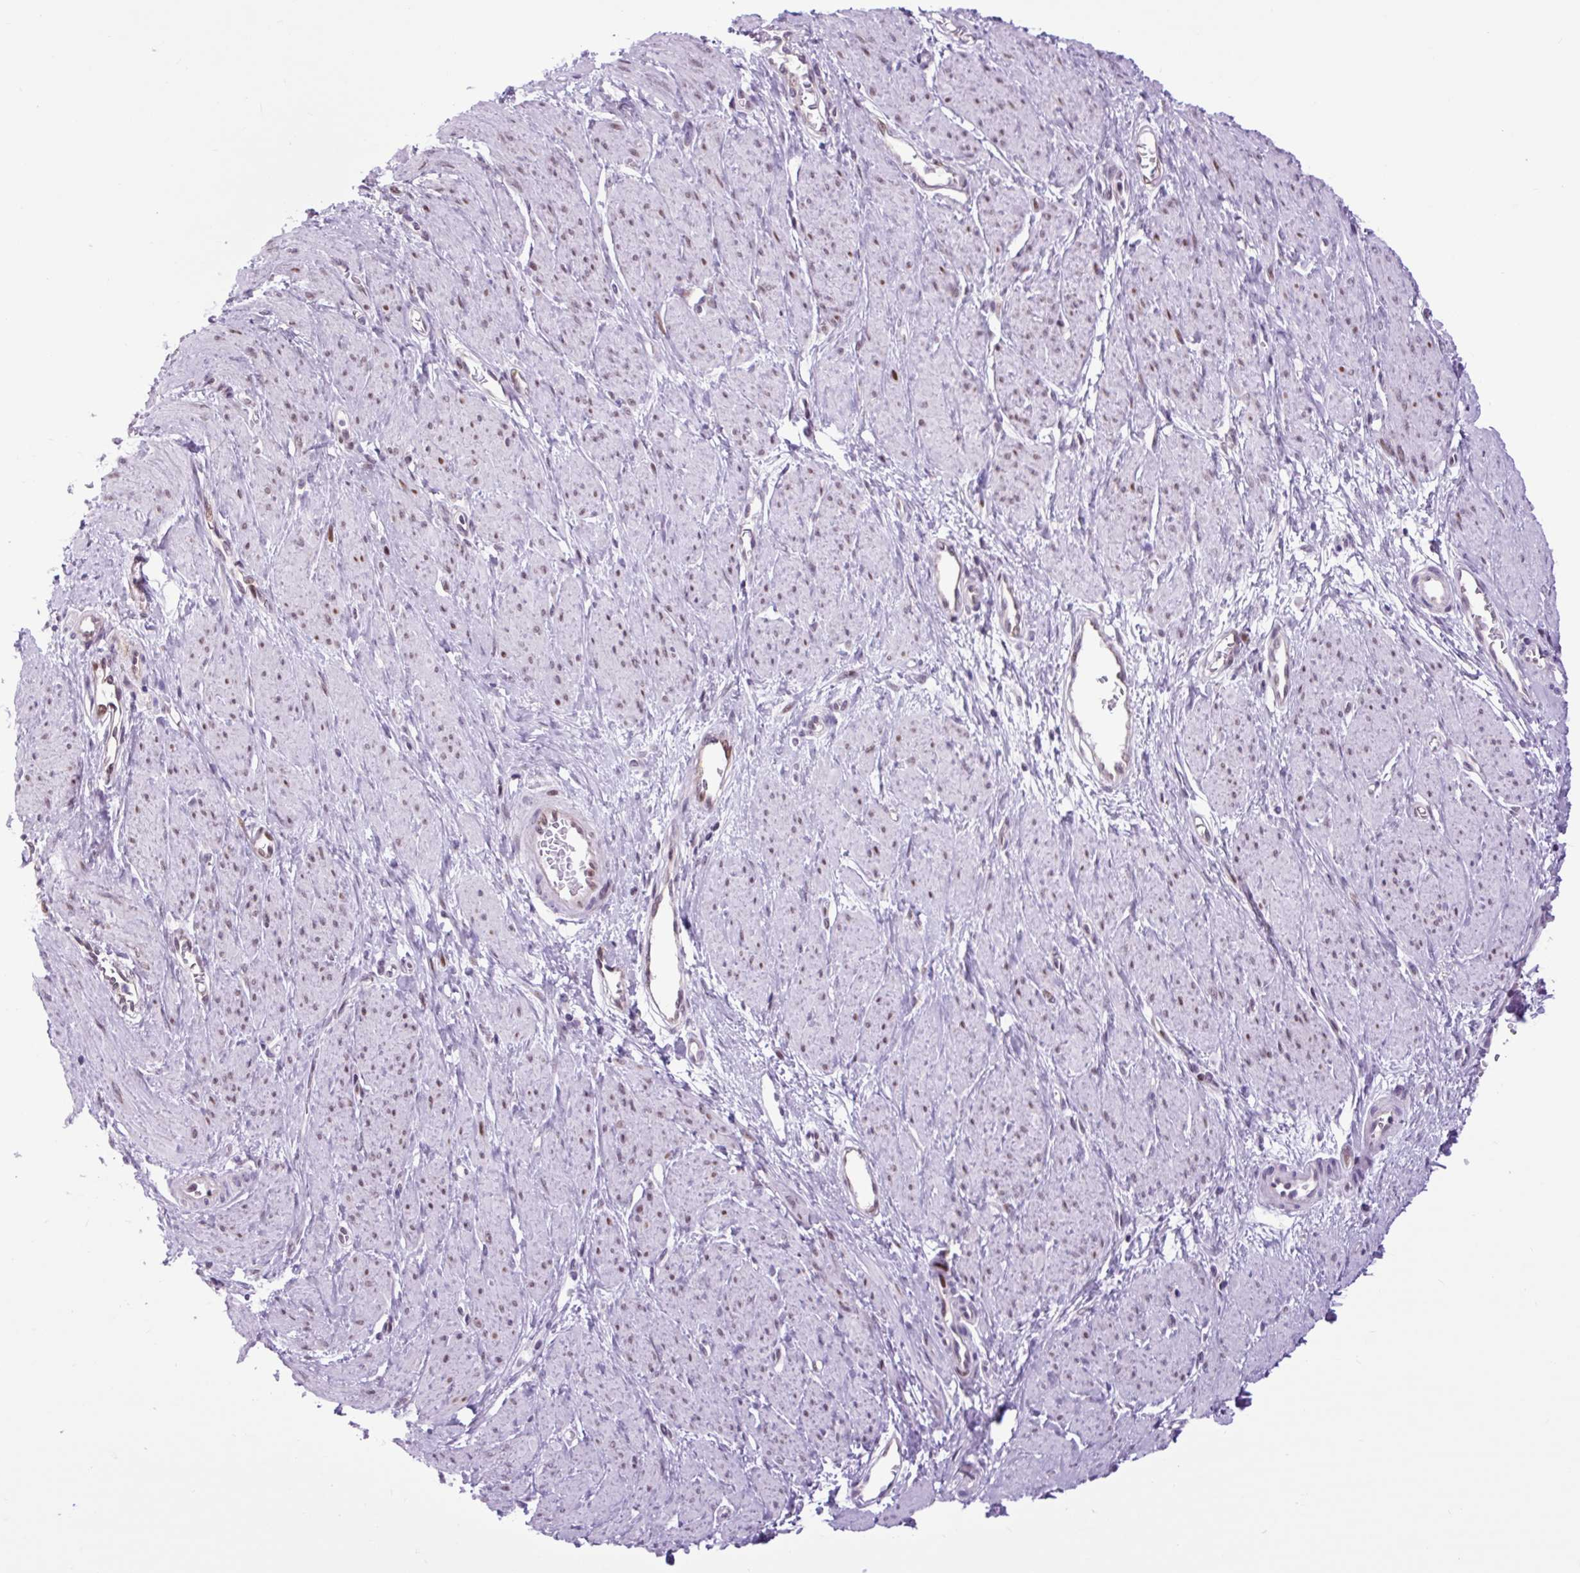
{"staining": {"intensity": "weak", "quantity": "25%-75%", "location": "nuclear"}, "tissue": "smooth muscle", "cell_type": "Smooth muscle cells", "image_type": "normal", "snomed": [{"axis": "morphology", "description": "Normal tissue, NOS"}, {"axis": "topography", "description": "Smooth muscle"}, {"axis": "topography", "description": "Uterus"}], "caption": "IHC histopathology image of unremarkable smooth muscle: smooth muscle stained using immunohistochemistry (IHC) demonstrates low levels of weak protein expression localized specifically in the nuclear of smooth muscle cells, appearing as a nuclear brown color.", "gene": "CLK2", "patient": {"sex": "female", "age": 39}}